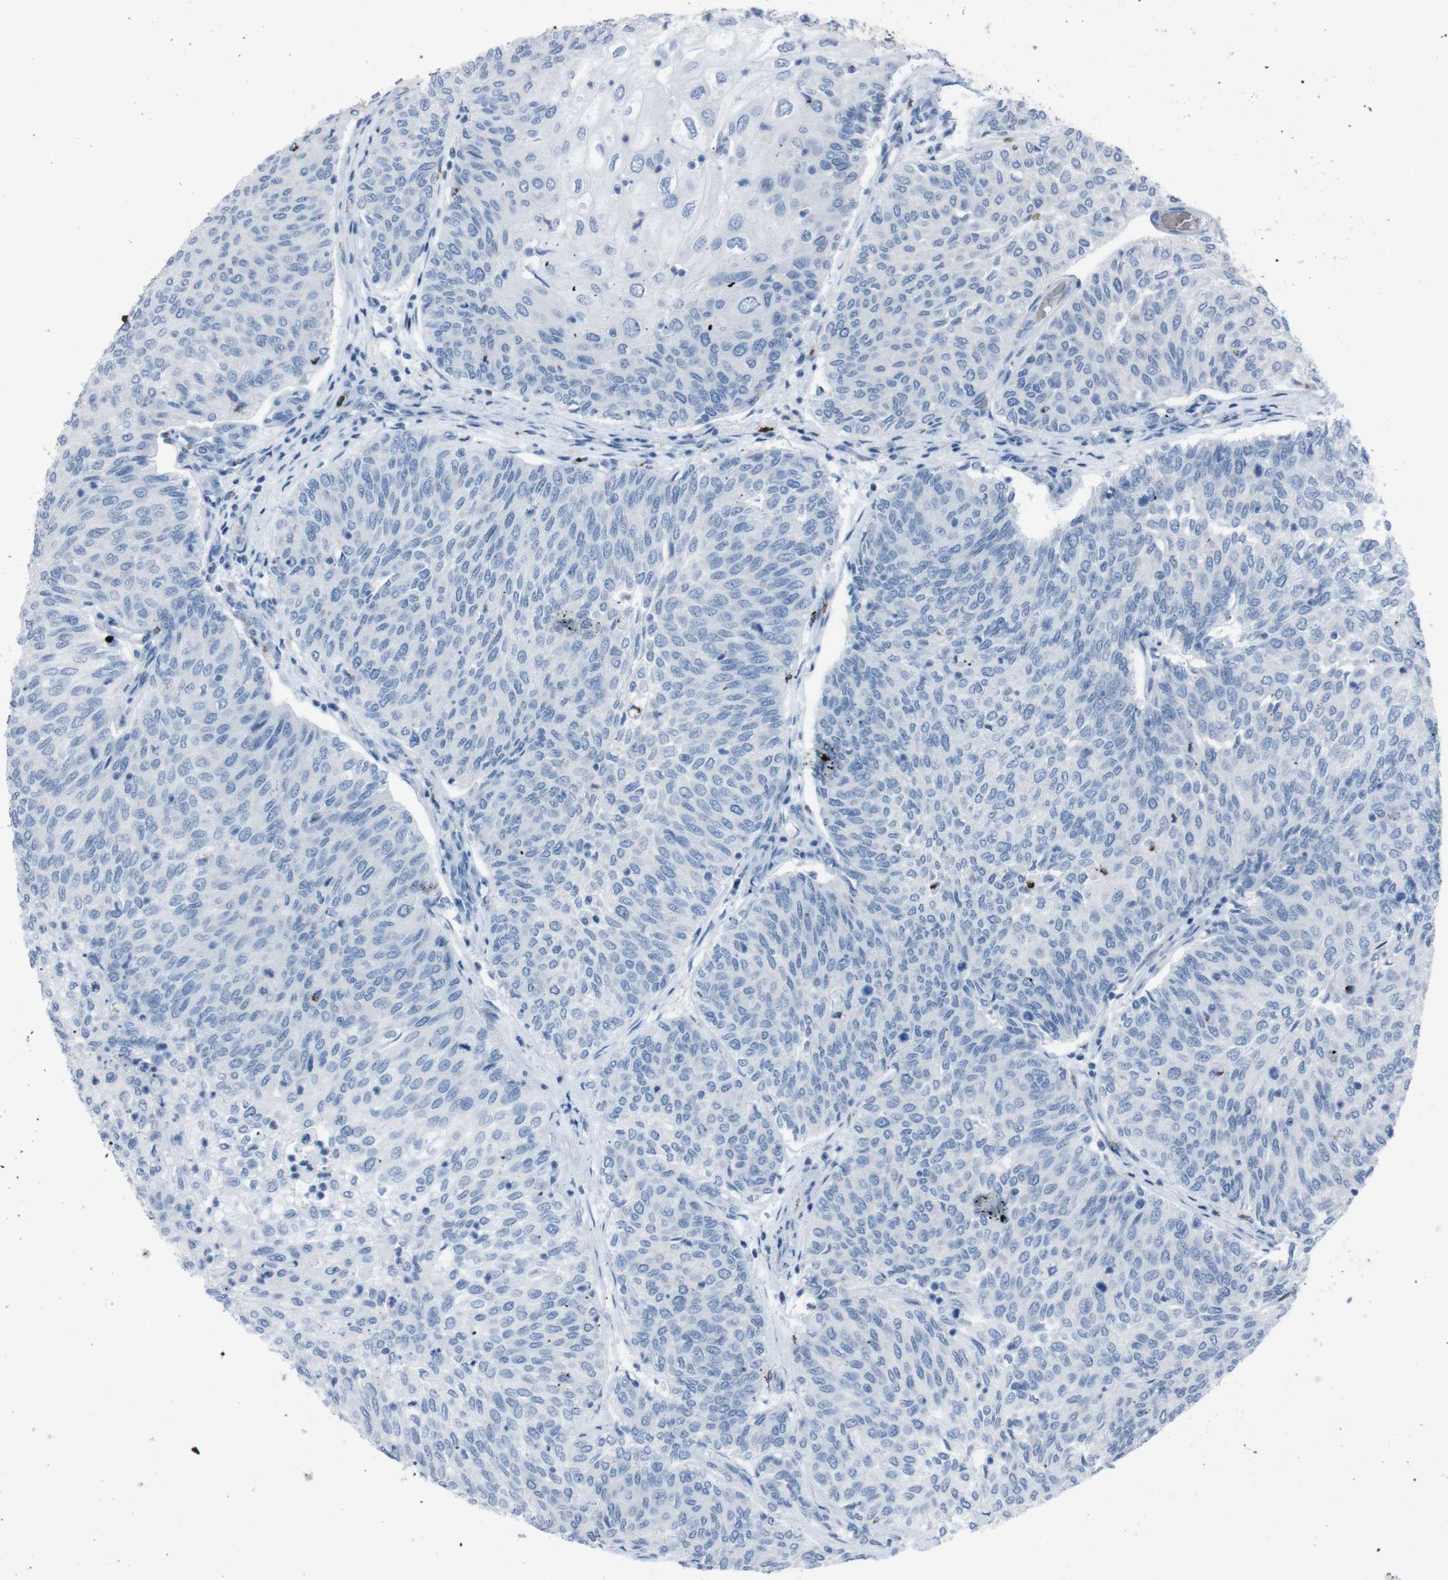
{"staining": {"intensity": "negative", "quantity": "none", "location": "none"}, "tissue": "urothelial cancer", "cell_type": "Tumor cells", "image_type": "cancer", "snomed": [{"axis": "morphology", "description": "Urothelial carcinoma, Low grade"}, {"axis": "topography", "description": "Urinary bladder"}], "caption": "This is a histopathology image of immunohistochemistry staining of low-grade urothelial carcinoma, which shows no positivity in tumor cells.", "gene": "ST6GAL1", "patient": {"sex": "female", "age": 79}}